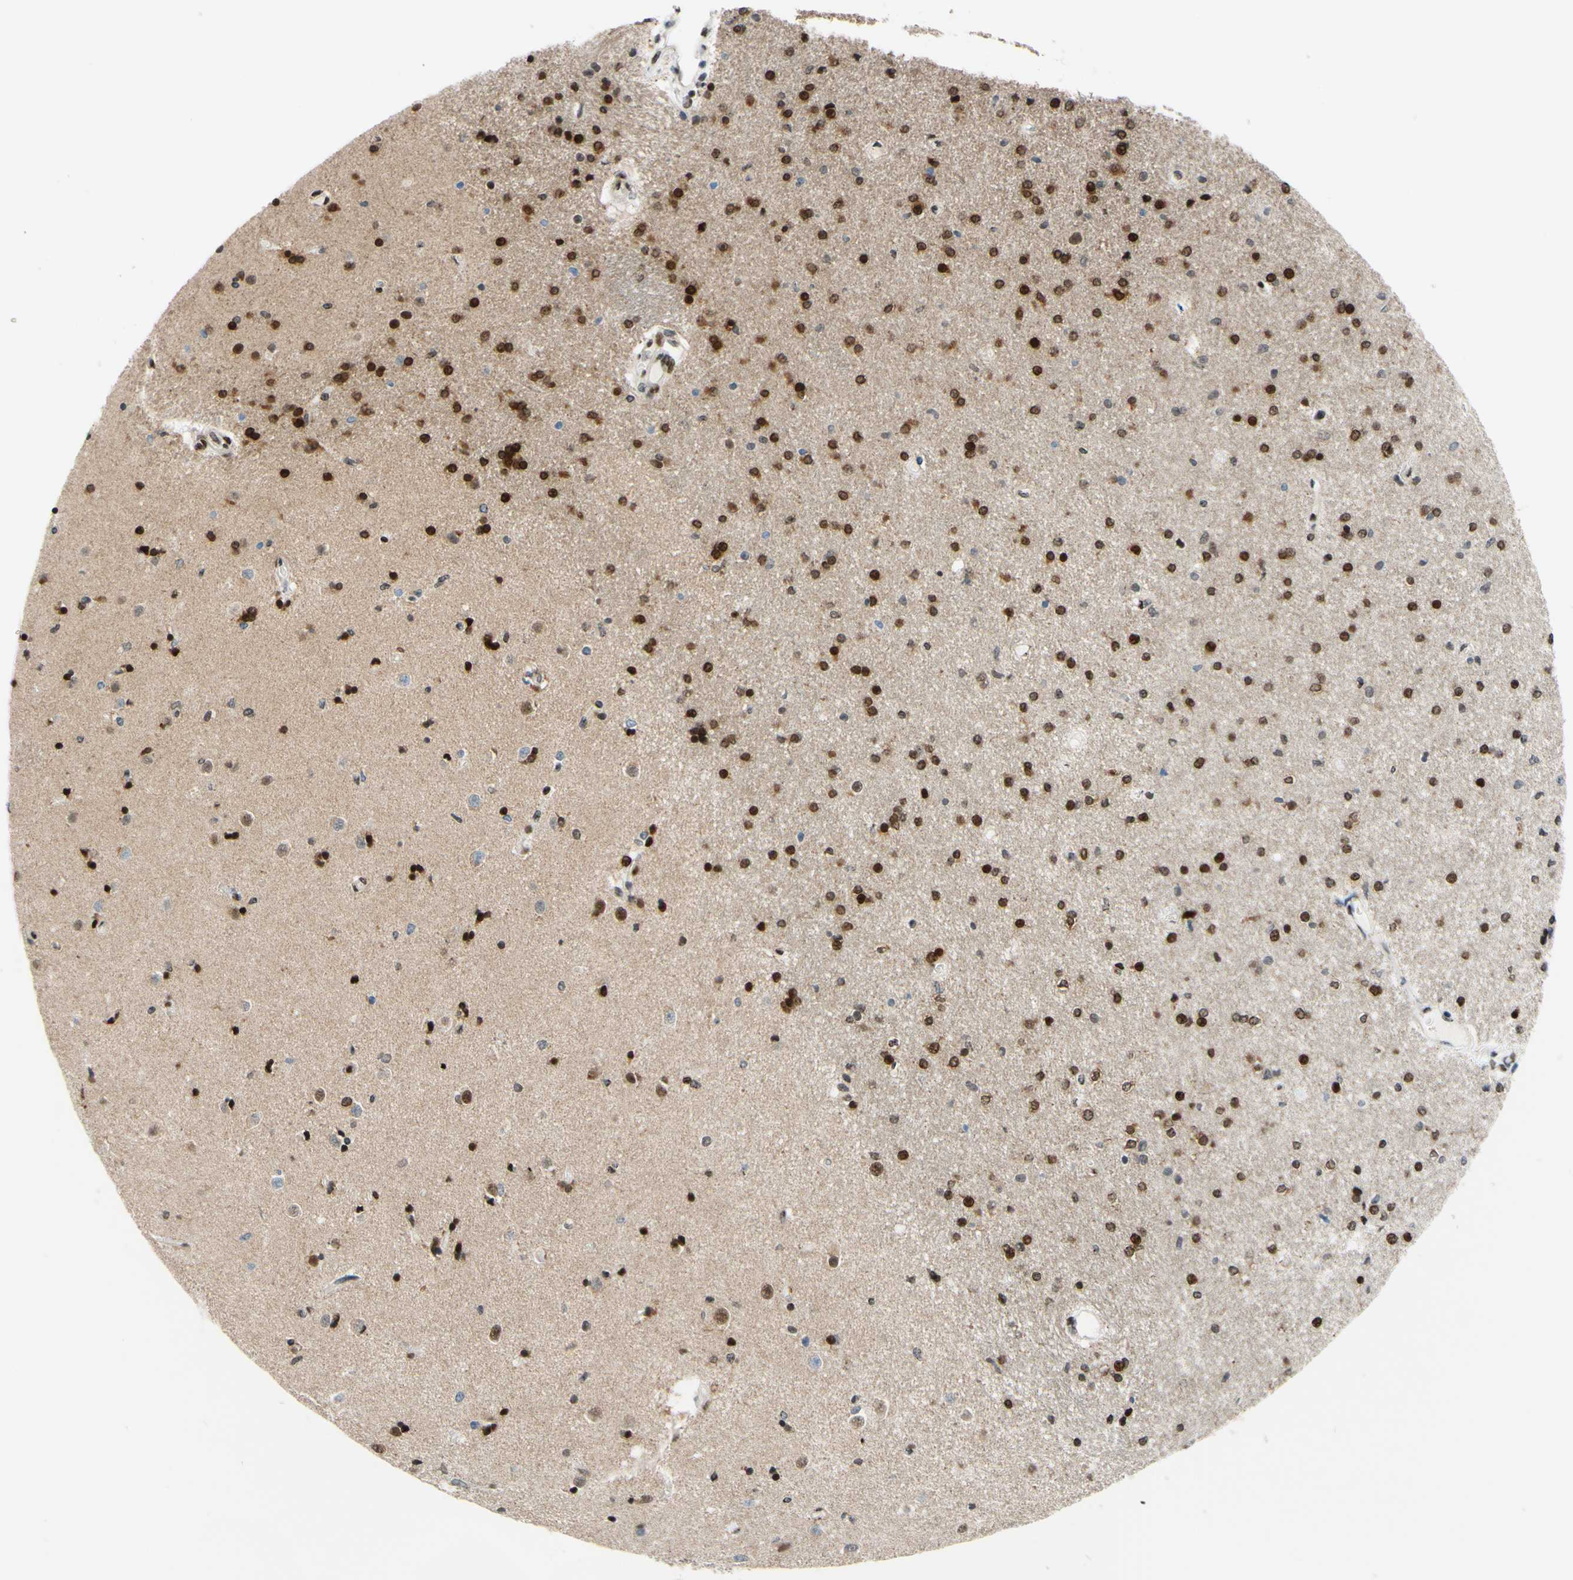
{"staining": {"intensity": "weak", "quantity": ">75%", "location": "cytoplasmic/membranous,nuclear"}, "tissue": "caudate", "cell_type": "Glial cells", "image_type": "normal", "snomed": [{"axis": "morphology", "description": "Normal tissue, NOS"}, {"axis": "topography", "description": "Lateral ventricle wall"}], "caption": "This is a histology image of immunohistochemistry staining of unremarkable caudate, which shows weak expression in the cytoplasmic/membranous,nuclear of glial cells.", "gene": "CBX7", "patient": {"sex": "female", "age": 54}}